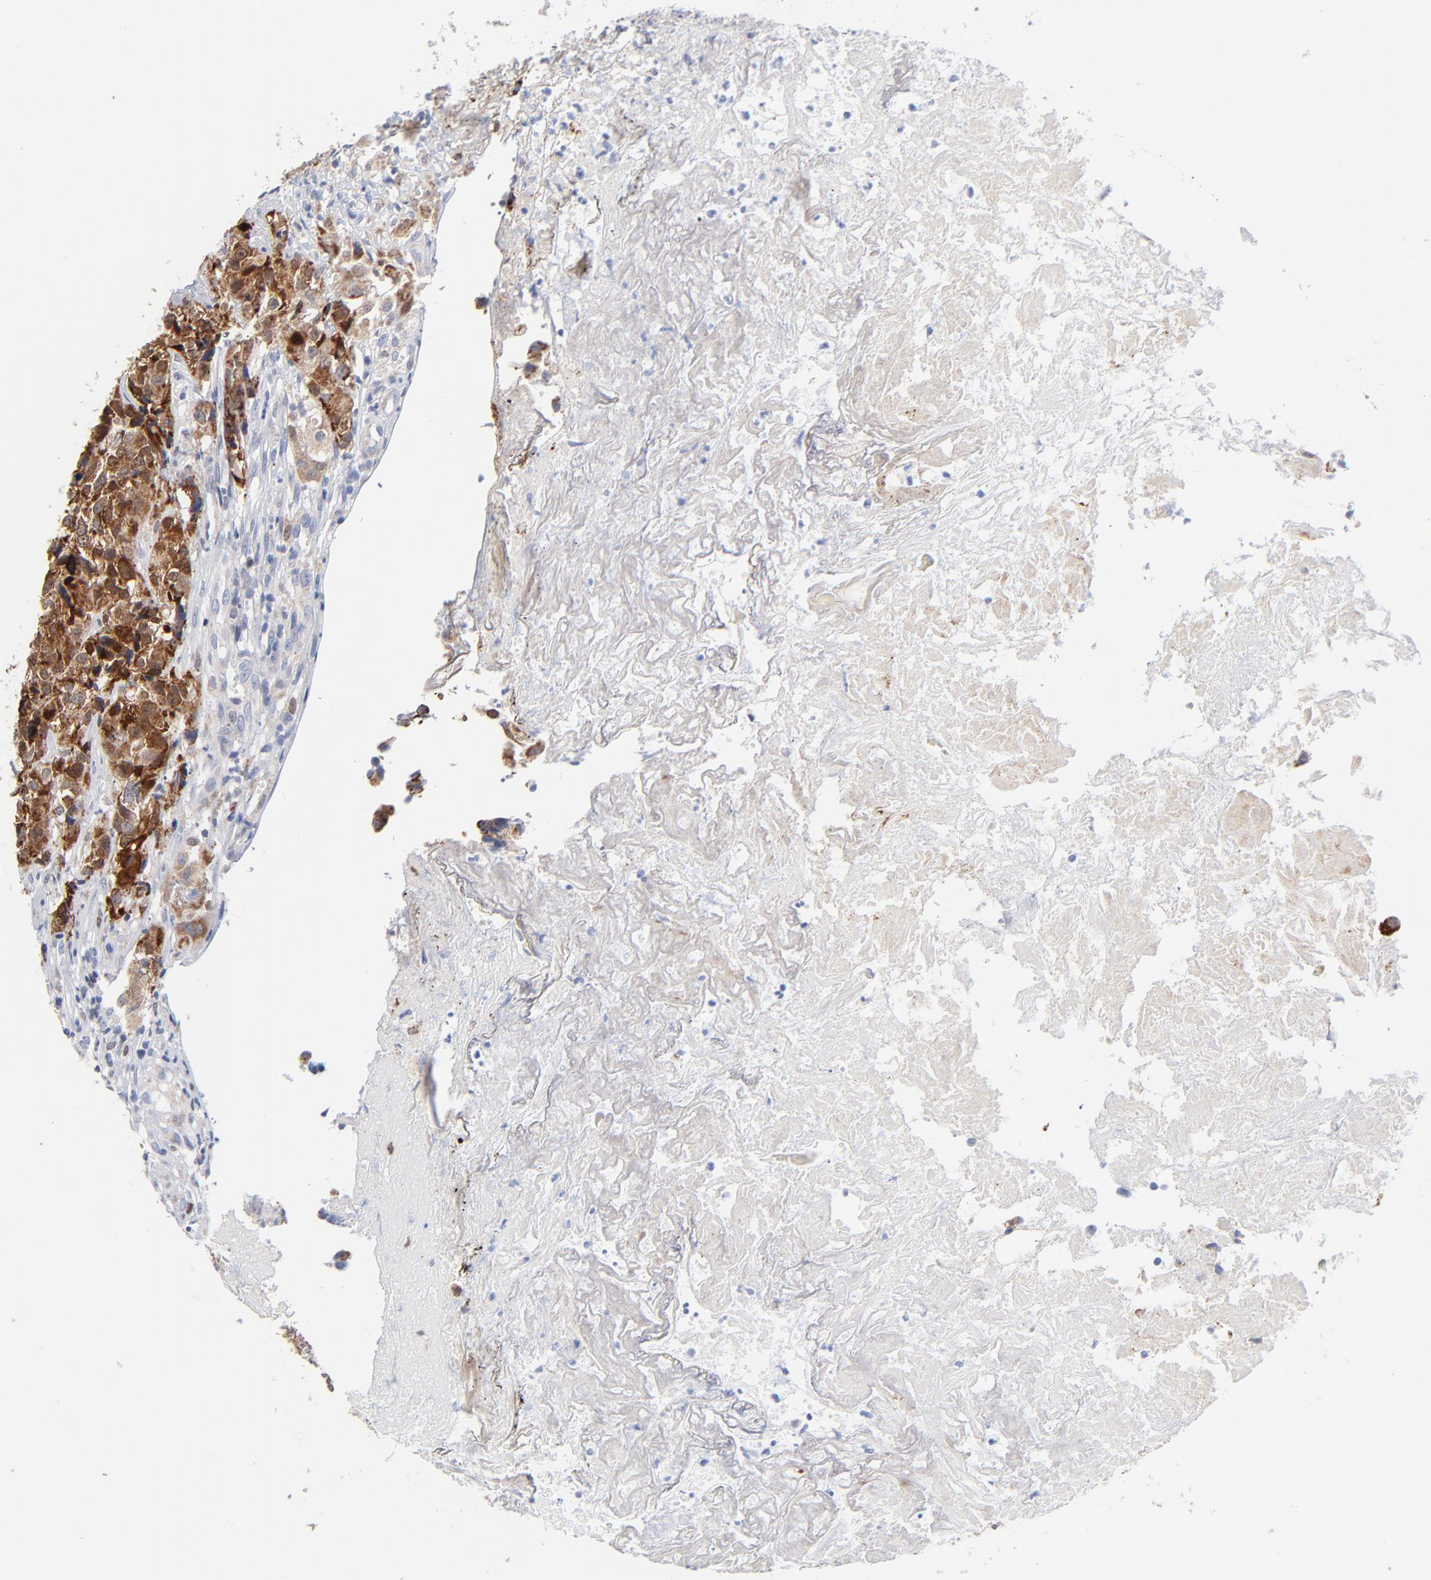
{"staining": {"intensity": "strong", "quantity": ">75%", "location": "cytoplasmic/membranous"}, "tissue": "urothelial cancer", "cell_type": "Tumor cells", "image_type": "cancer", "snomed": [{"axis": "morphology", "description": "Urothelial carcinoma, High grade"}, {"axis": "topography", "description": "Urinary bladder"}], "caption": "This is an image of immunohistochemistry (IHC) staining of high-grade urothelial carcinoma, which shows strong positivity in the cytoplasmic/membranous of tumor cells.", "gene": "CHCHD10", "patient": {"sex": "female", "age": 81}}